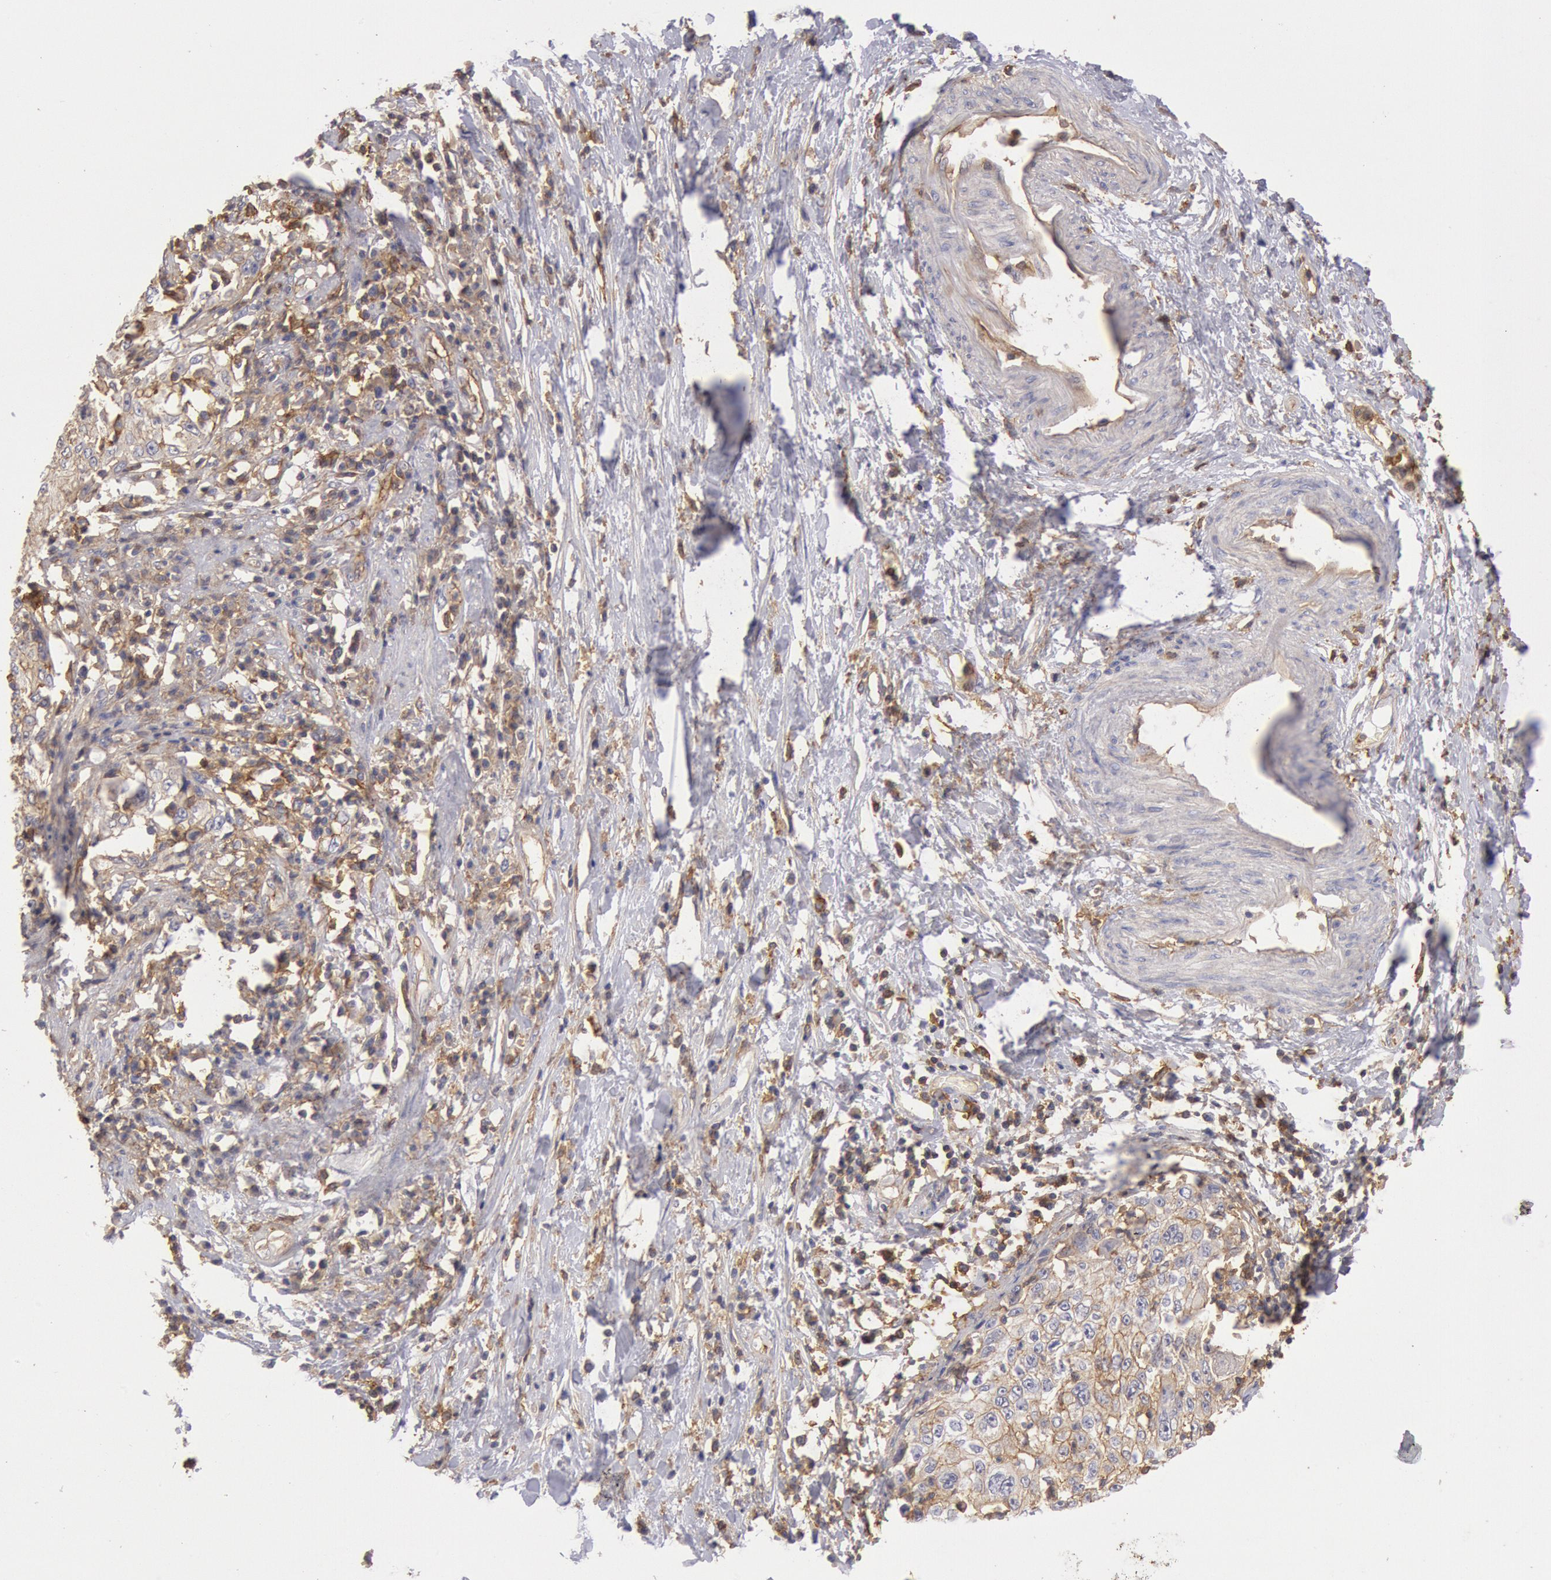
{"staining": {"intensity": "weak", "quantity": "25%-75%", "location": "cytoplasmic/membranous"}, "tissue": "cervical cancer", "cell_type": "Tumor cells", "image_type": "cancer", "snomed": [{"axis": "morphology", "description": "Squamous cell carcinoma, NOS"}, {"axis": "topography", "description": "Cervix"}], "caption": "Tumor cells display weak cytoplasmic/membranous positivity in approximately 25%-75% of cells in squamous cell carcinoma (cervical).", "gene": "SNAP23", "patient": {"sex": "female", "age": 57}}